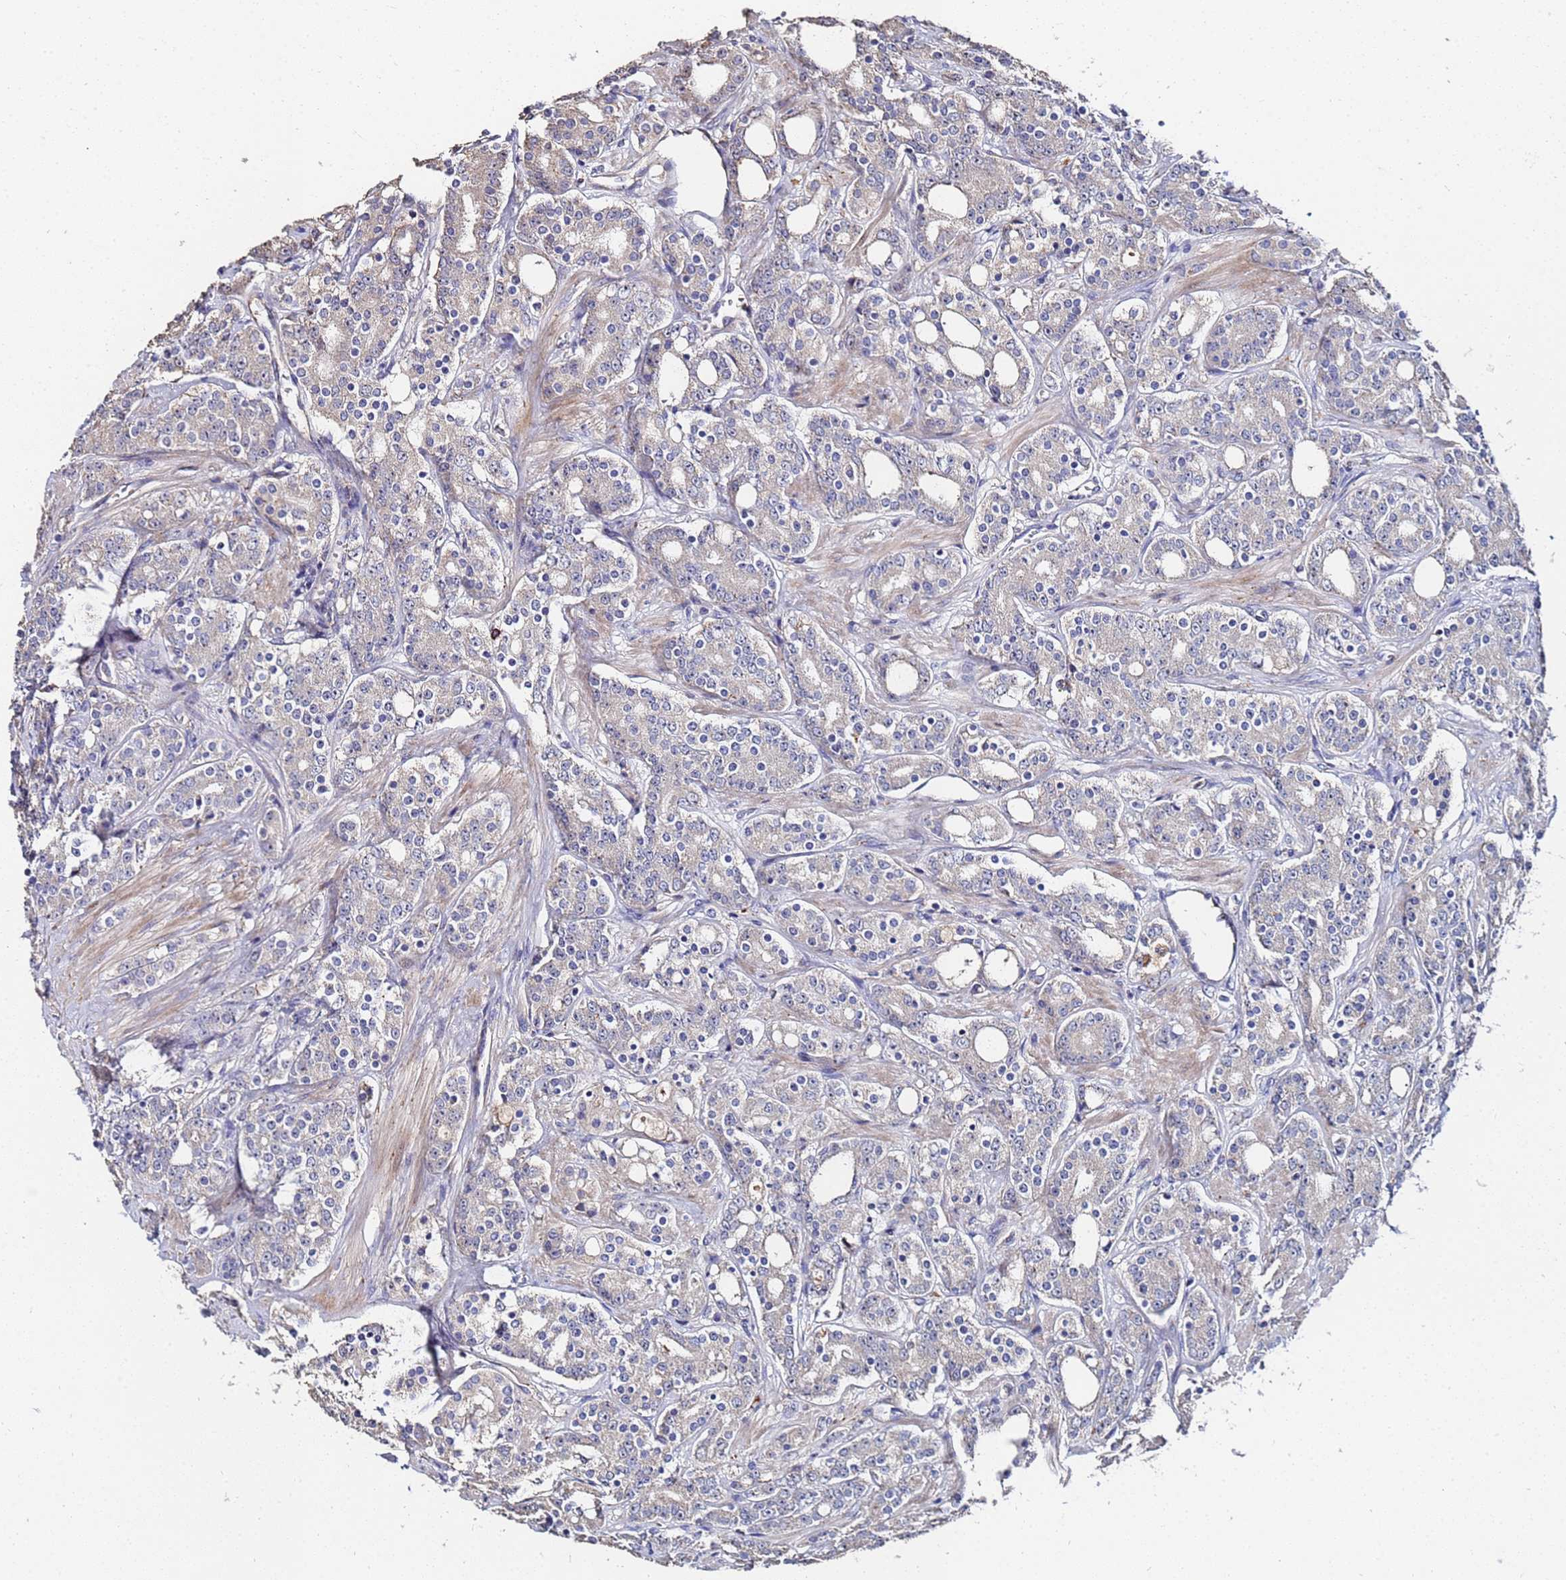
{"staining": {"intensity": "weak", "quantity": "<25%", "location": "cytoplasmic/membranous"}, "tissue": "prostate cancer", "cell_type": "Tumor cells", "image_type": "cancer", "snomed": [{"axis": "morphology", "description": "Adenocarcinoma, High grade"}, {"axis": "topography", "description": "Prostate"}], "caption": "IHC image of prostate cancer stained for a protein (brown), which demonstrates no expression in tumor cells.", "gene": "TCP10L", "patient": {"sex": "male", "age": 62}}